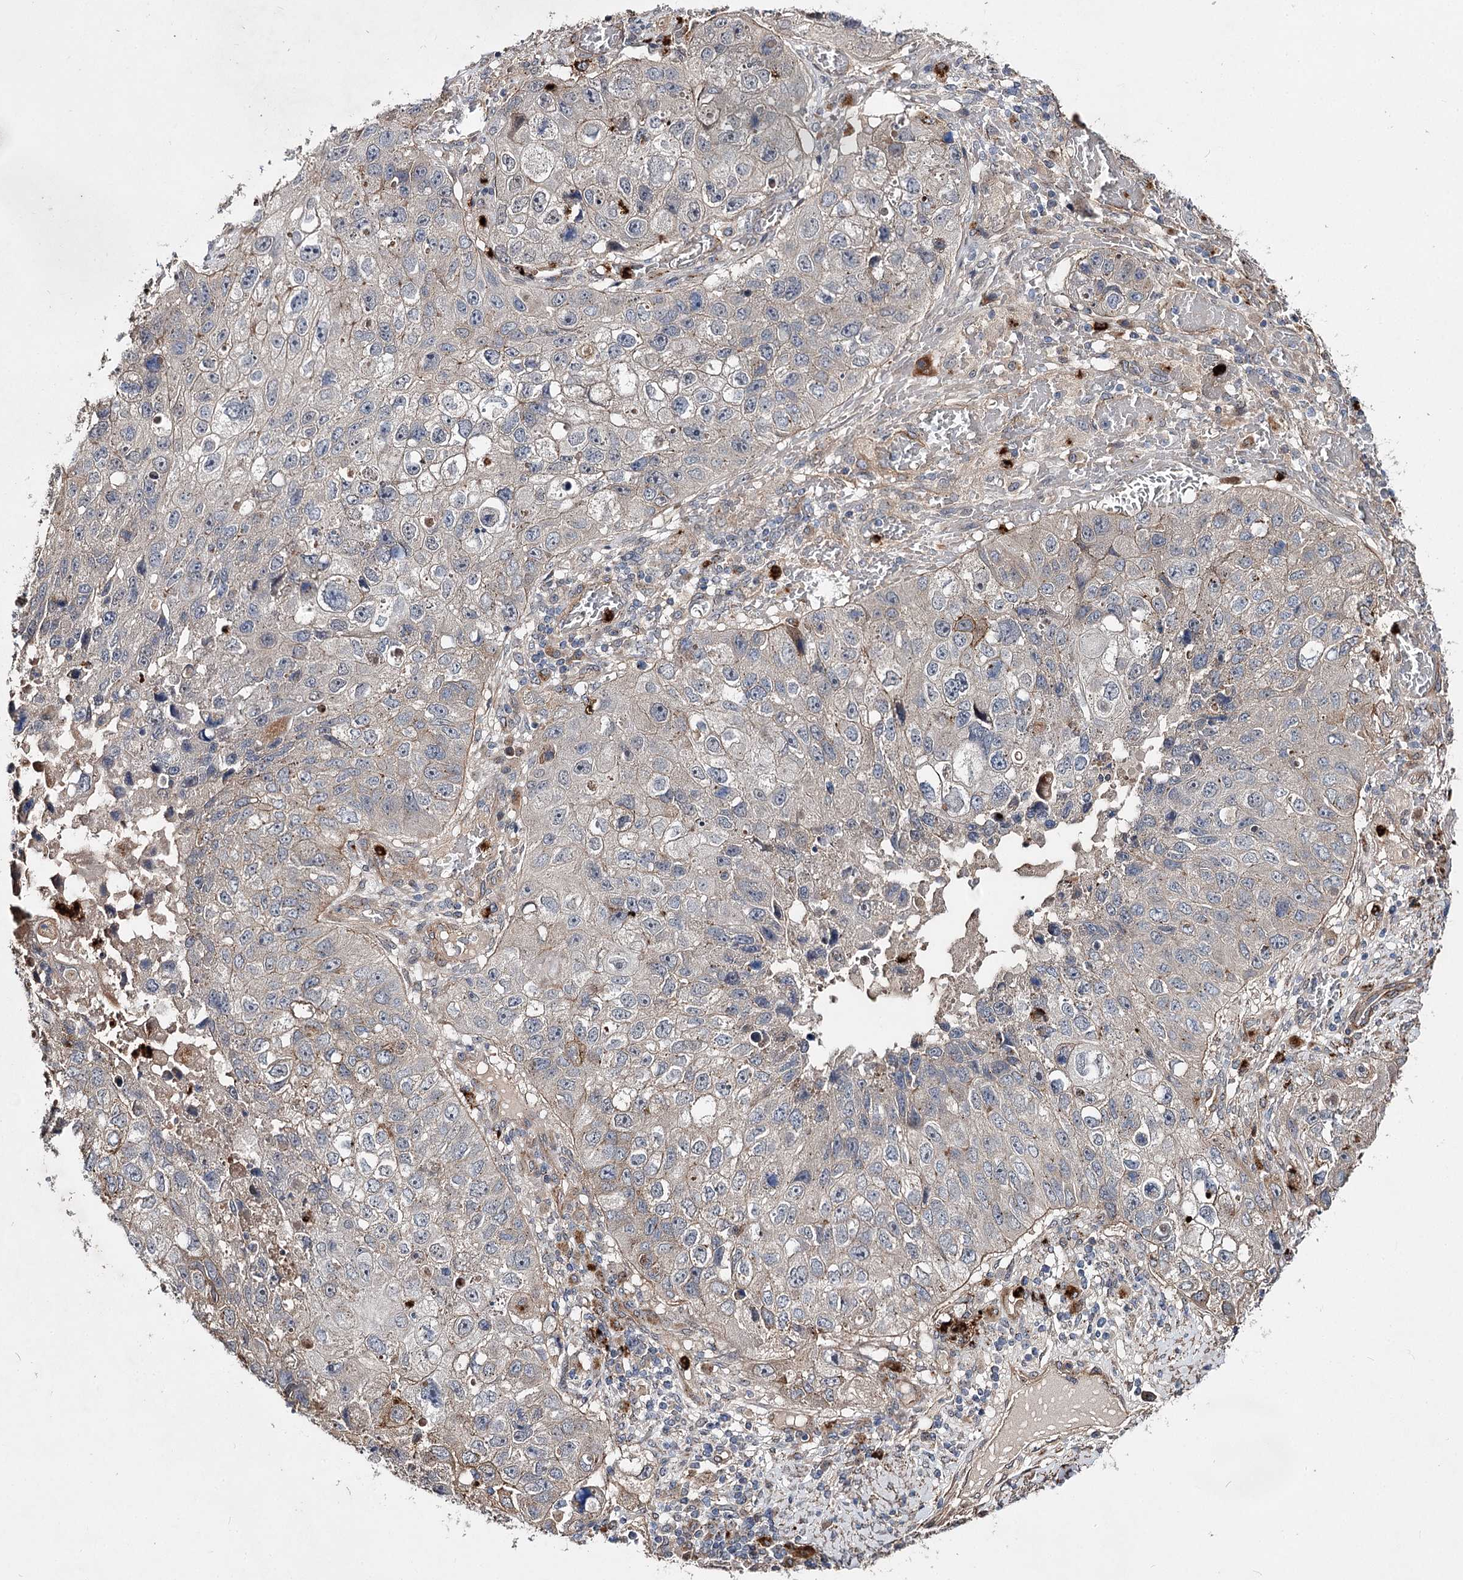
{"staining": {"intensity": "negative", "quantity": "none", "location": "none"}, "tissue": "lung cancer", "cell_type": "Tumor cells", "image_type": "cancer", "snomed": [{"axis": "morphology", "description": "Squamous cell carcinoma, NOS"}, {"axis": "topography", "description": "Lung"}], "caption": "High power microscopy photomicrograph of an immunohistochemistry (IHC) image of lung cancer (squamous cell carcinoma), revealing no significant positivity in tumor cells. (Stains: DAB (3,3'-diaminobenzidine) immunohistochemistry (IHC) with hematoxylin counter stain, Microscopy: brightfield microscopy at high magnification).", "gene": "MINDY3", "patient": {"sex": "male", "age": 61}}